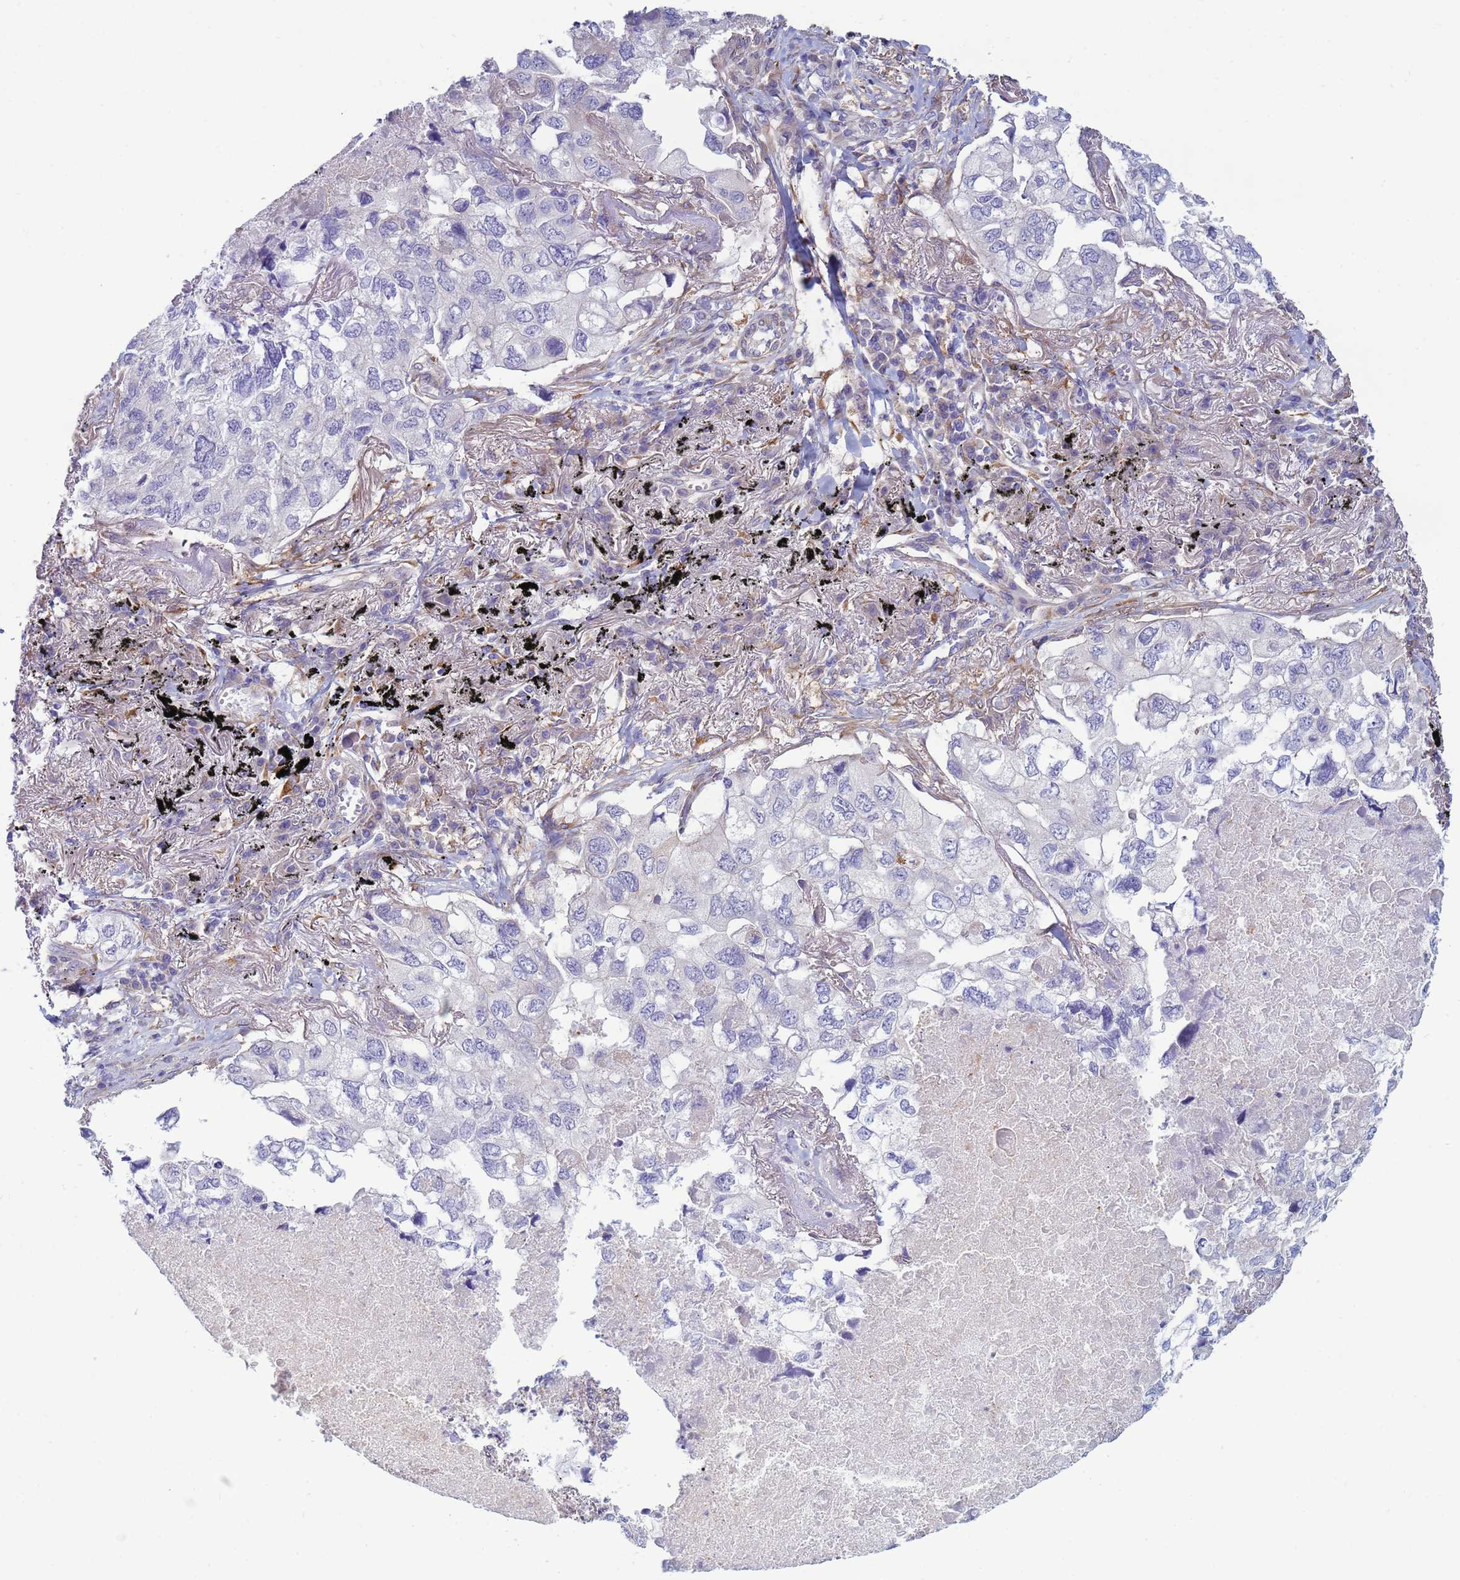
{"staining": {"intensity": "negative", "quantity": "none", "location": "none"}, "tissue": "lung cancer", "cell_type": "Tumor cells", "image_type": "cancer", "snomed": [{"axis": "morphology", "description": "Adenocarcinoma, NOS"}, {"axis": "topography", "description": "Lung"}], "caption": "Immunohistochemistry (IHC) of lung adenocarcinoma shows no staining in tumor cells. (Immunohistochemistry, brightfield microscopy, high magnification).", "gene": "TRPC6", "patient": {"sex": "male", "age": 65}}